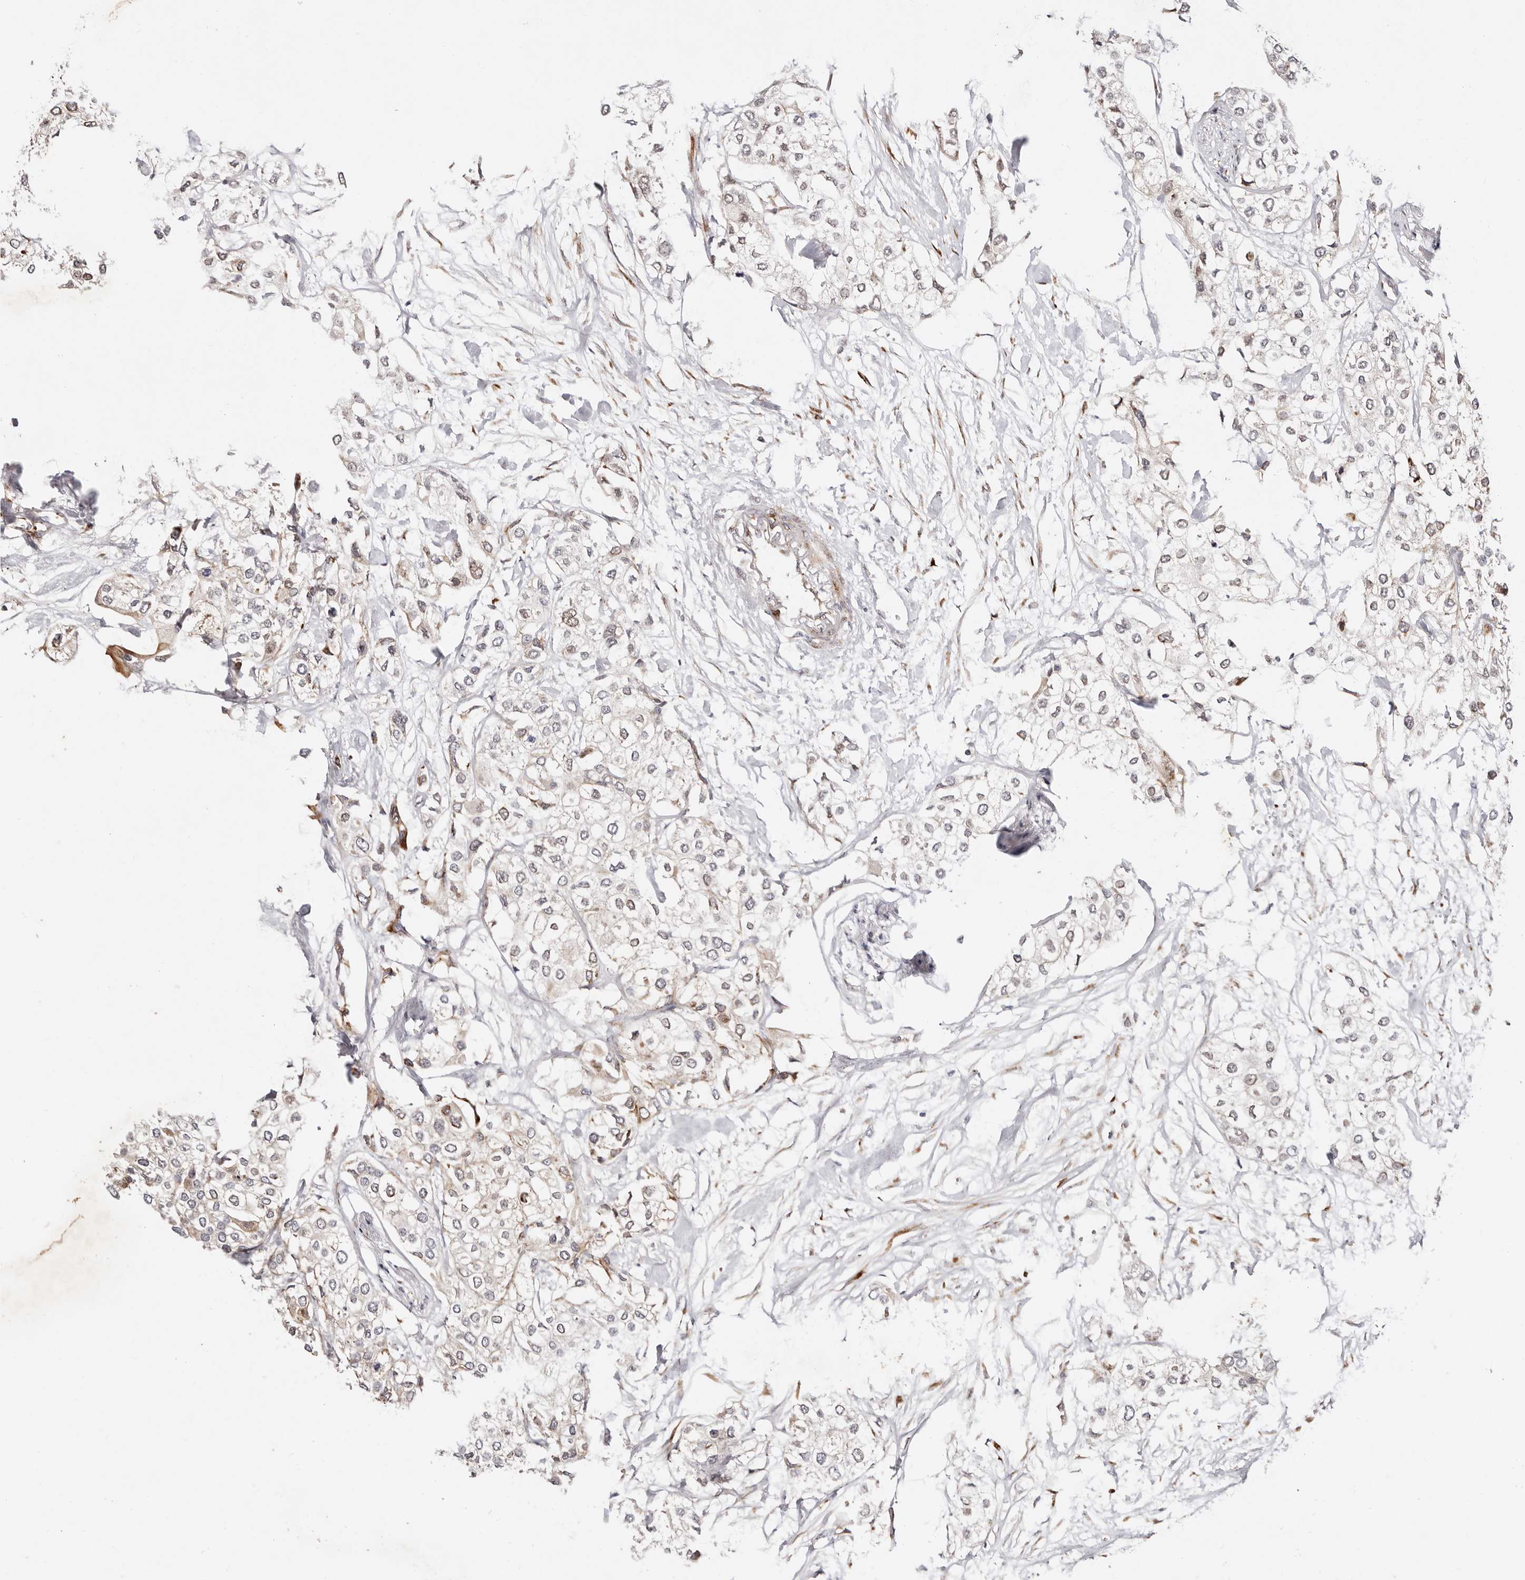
{"staining": {"intensity": "weak", "quantity": "<25%", "location": "cytoplasmic/membranous"}, "tissue": "urothelial cancer", "cell_type": "Tumor cells", "image_type": "cancer", "snomed": [{"axis": "morphology", "description": "Urothelial carcinoma, High grade"}, {"axis": "topography", "description": "Urinary bladder"}], "caption": "High magnification brightfield microscopy of urothelial carcinoma (high-grade) stained with DAB (3,3'-diaminobenzidine) (brown) and counterstained with hematoxylin (blue): tumor cells show no significant positivity. (DAB (3,3'-diaminobenzidine) immunohistochemistry, high magnification).", "gene": "BCL2L15", "patient": {"sex": "male", "age": 64}}